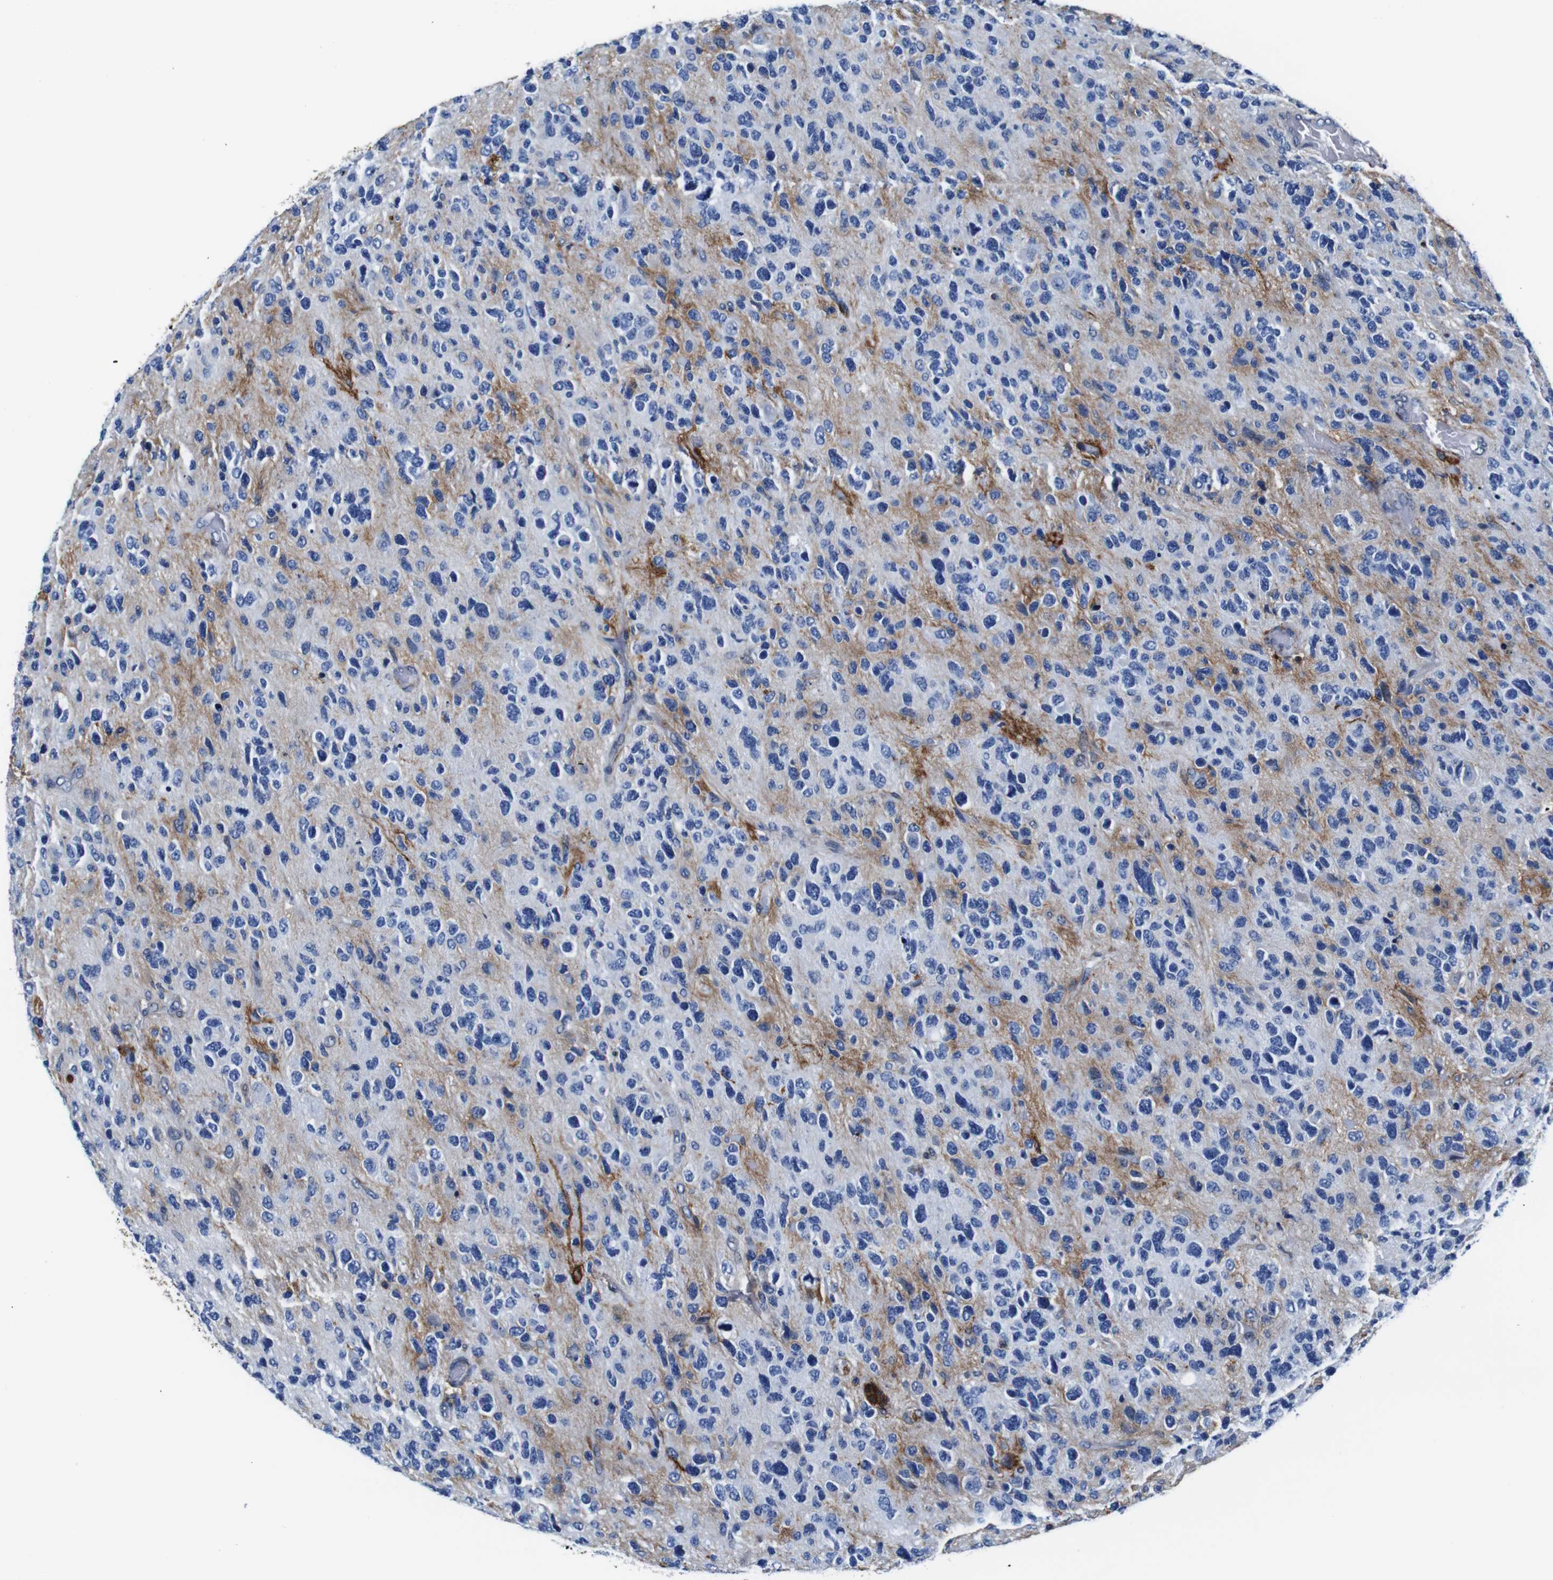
{"staining": {"intensity": "weak", "quantity": "<25%", "location": "cytoplasmic/membranous"}, "tissue": "glioma", "cell_type": "Tumor cells", "image_type": "cancer", "snomed": [{"axis": "morphology", "description": "Glioma, malignant, High grade"}, {"axis": "topography", "description": "Brain"}], "caption": "An image of human malignant glioma (high-grade) is negative for staining in tumor cells.", "gene": "ANXA1", "patient": {"sex": "female", "age": 58}}